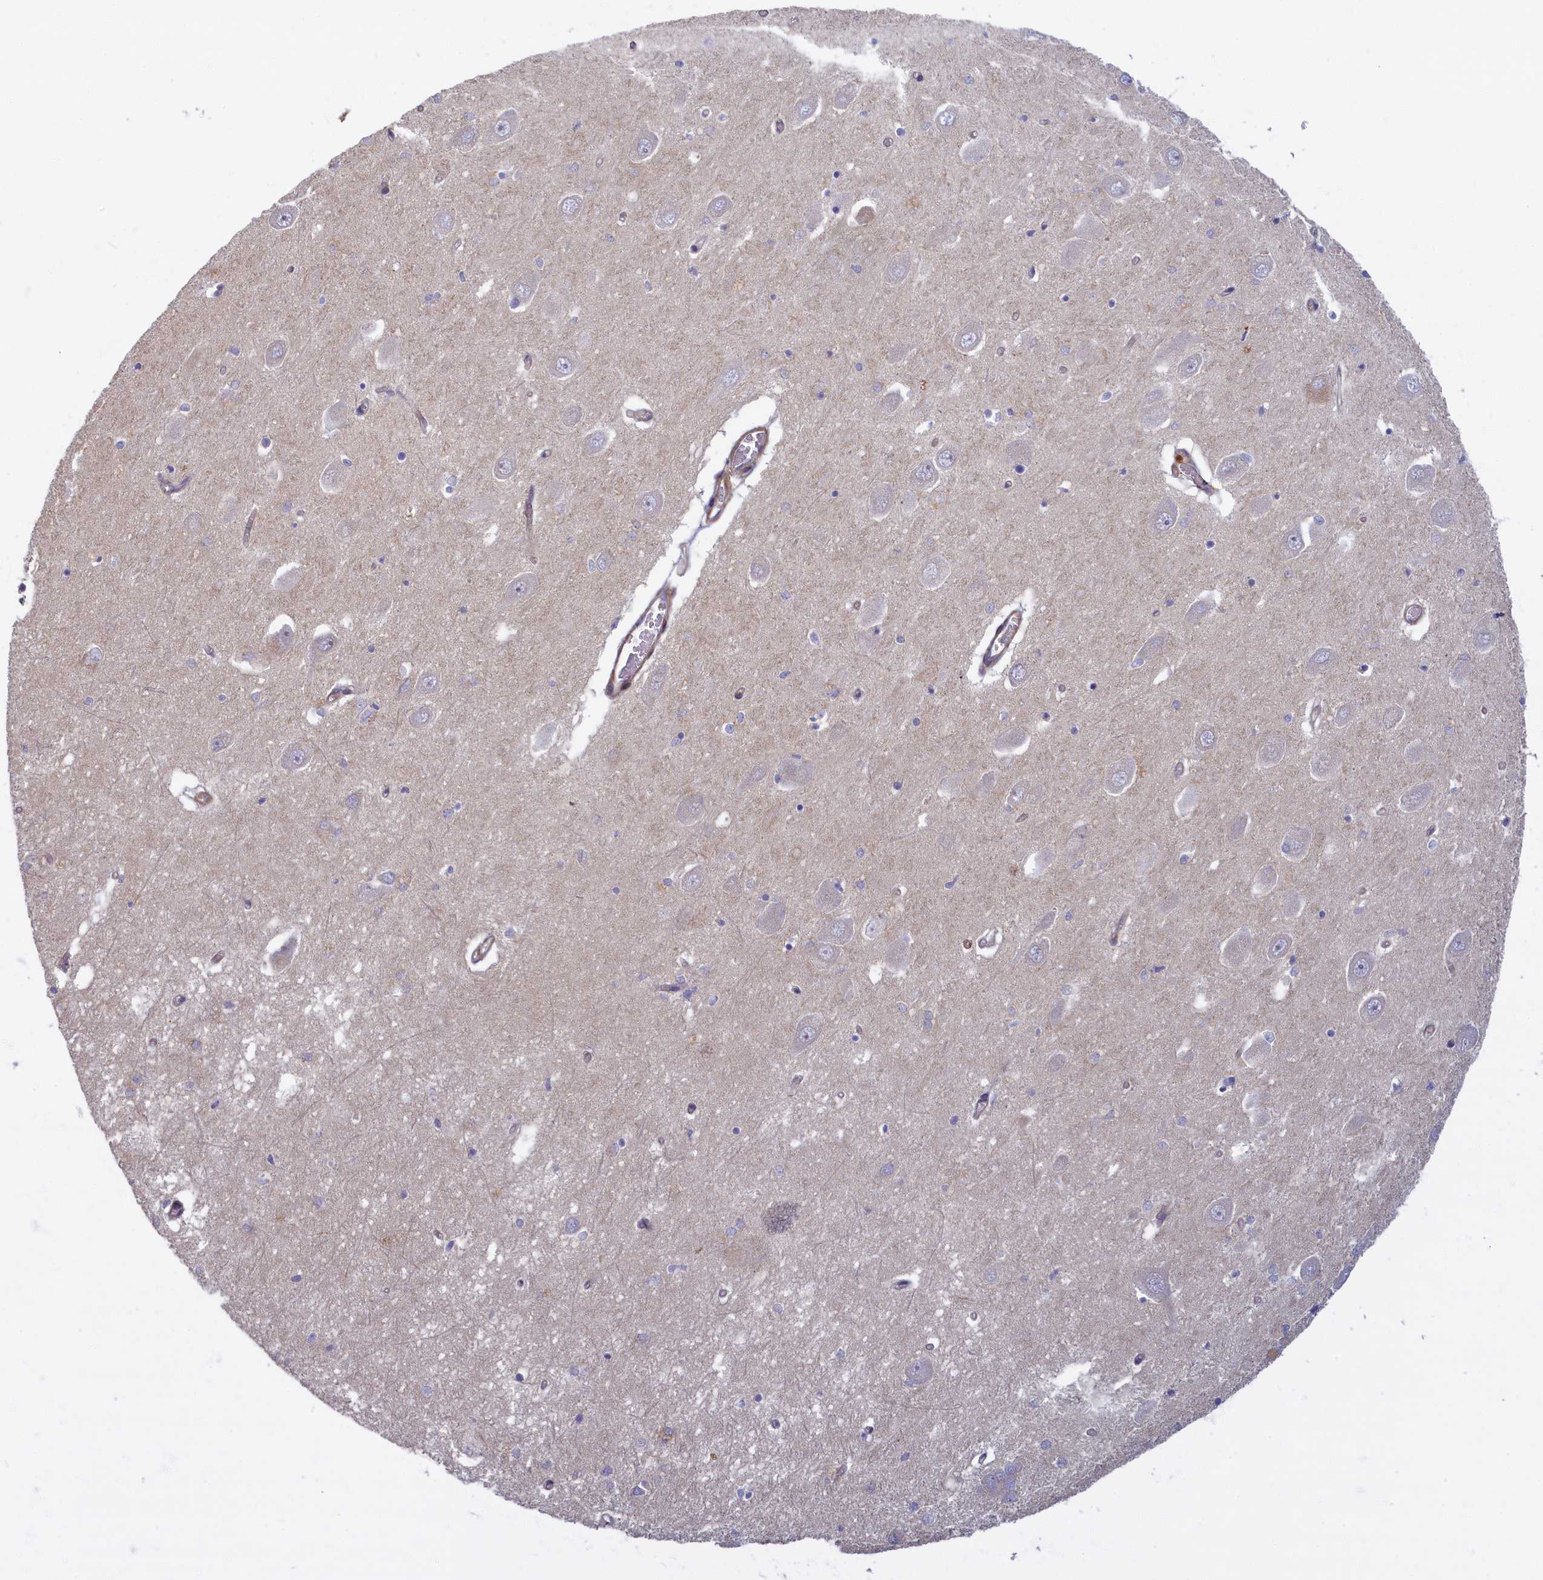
{"staining": {"intensity": "negative", "quantity": "none", "location": "none"}, "tissue": "hippocampus", "cell_type": "Glial cells", "image_type": "normal", "snomed": [{"axis": "morphology", "description": "Normal tissue, NOS"}, {"axis": "topography", "description": "Hippocampus"}], "caption": "The micrograph displays no staining of glial cells in normal hippocampus. Brightfield microscopy of immunohistochemistry stained with DAB (brown) and hematoxylin (blue), captured at high magnification.", "gene": "TRPM4", "patient": {"sex": "male", "age": 70}}